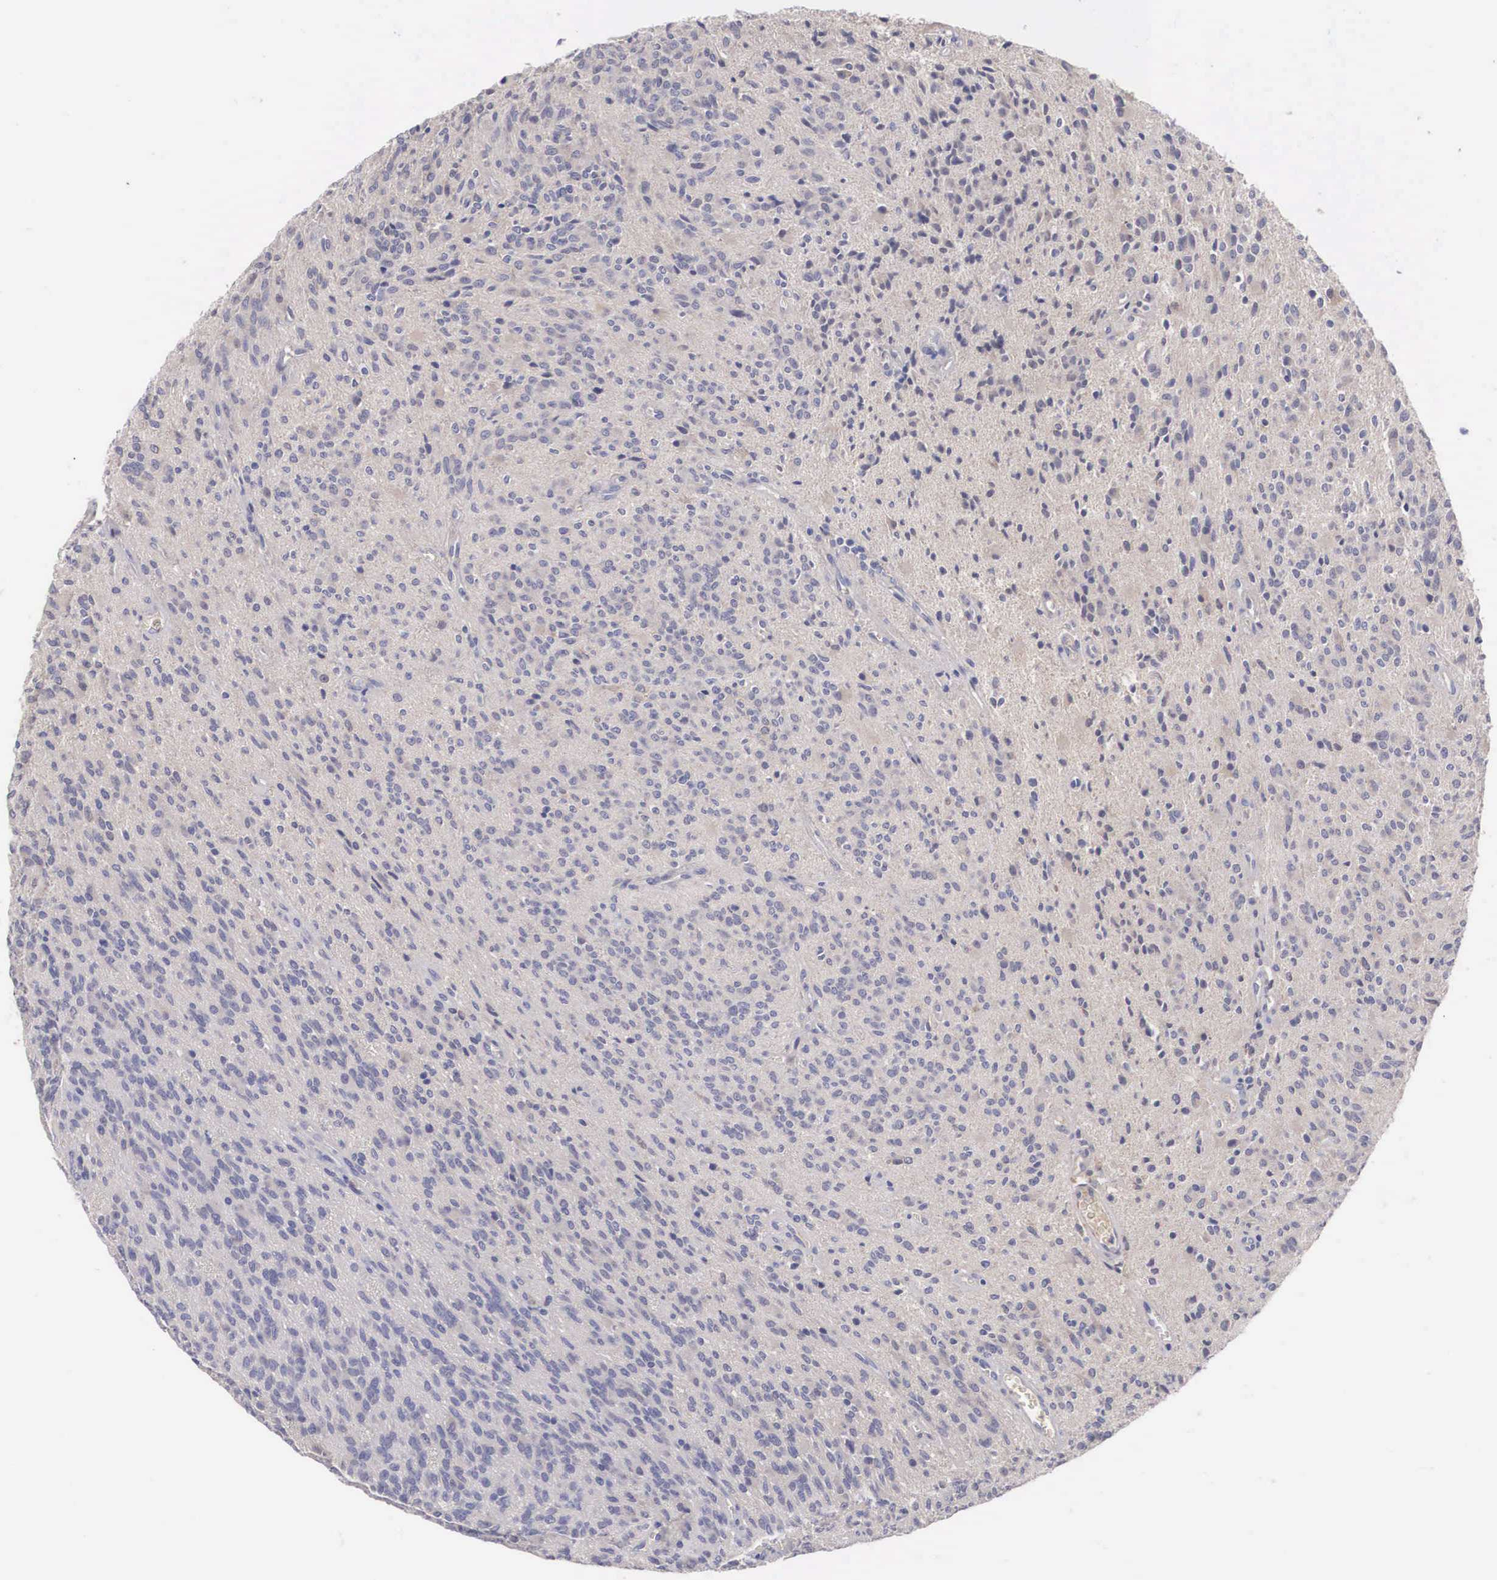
{"staining": {"intensity": "weak", "quantity": "25%-75%", "location": "cytoplasmic/membranous"}, "tissue": "glioma", "cell_type": "Tumor cells", "image_type": "cancer", "snomed": [{"axis": "morphology", "description": "Glioma, malignant, Low grade"}, {"axis": "topography", "description": "Brain"}], "caption": "This image shows IHC staining of glioma, with low weak cytoplasmic/membranous positivity in about 25%-75% of tumor cells.", "gene": "ABHD4", "patient": {"sex": "female", "age": 15}}